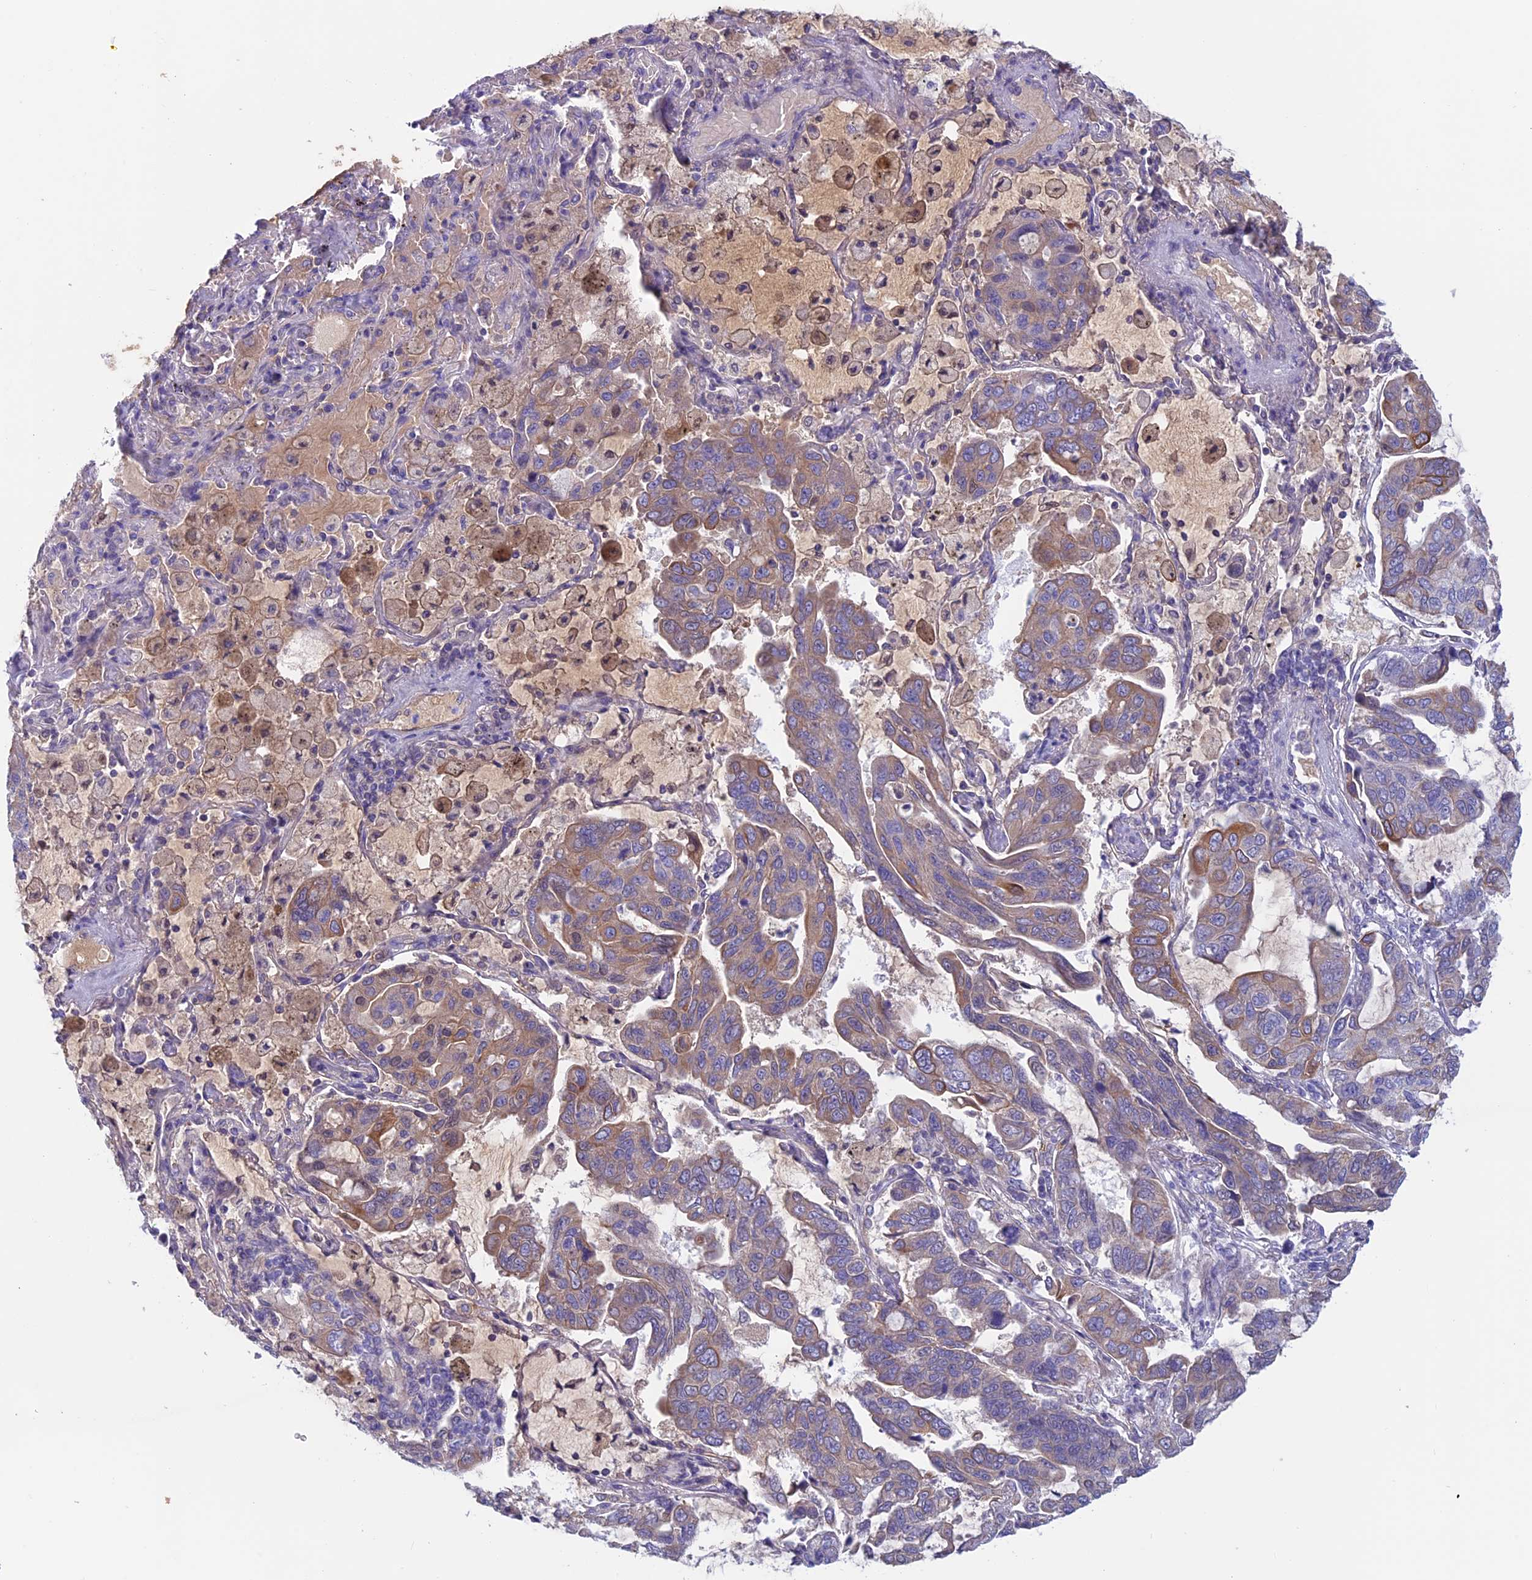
{"staining": {"intensity": "moderate", "quantity": ">75%", "location": "cytoplasmic/membranous"}, "tissue": "lung cancer", "cell_type": "Tumor cells", "image_type": "cancer", "snomed": [{"axis": "morphology", "description": "Adenocarcinoma, NOS"}, {"axis": "topography", "description": "Lung"}], "caption": "Immunohistochemical staining of human lung adenocarcinoma shows medium levels of moderate cytoplasmic/membranous protein expression in approximately >75% of tumor cells. The protein of interest is stained brown, and the nuclei are stained in blue (DAB IHC with brightfield microscopy, high magnification).", "gene": "ANGPTL2", "patient": {"sex": "male", "age": 64}}